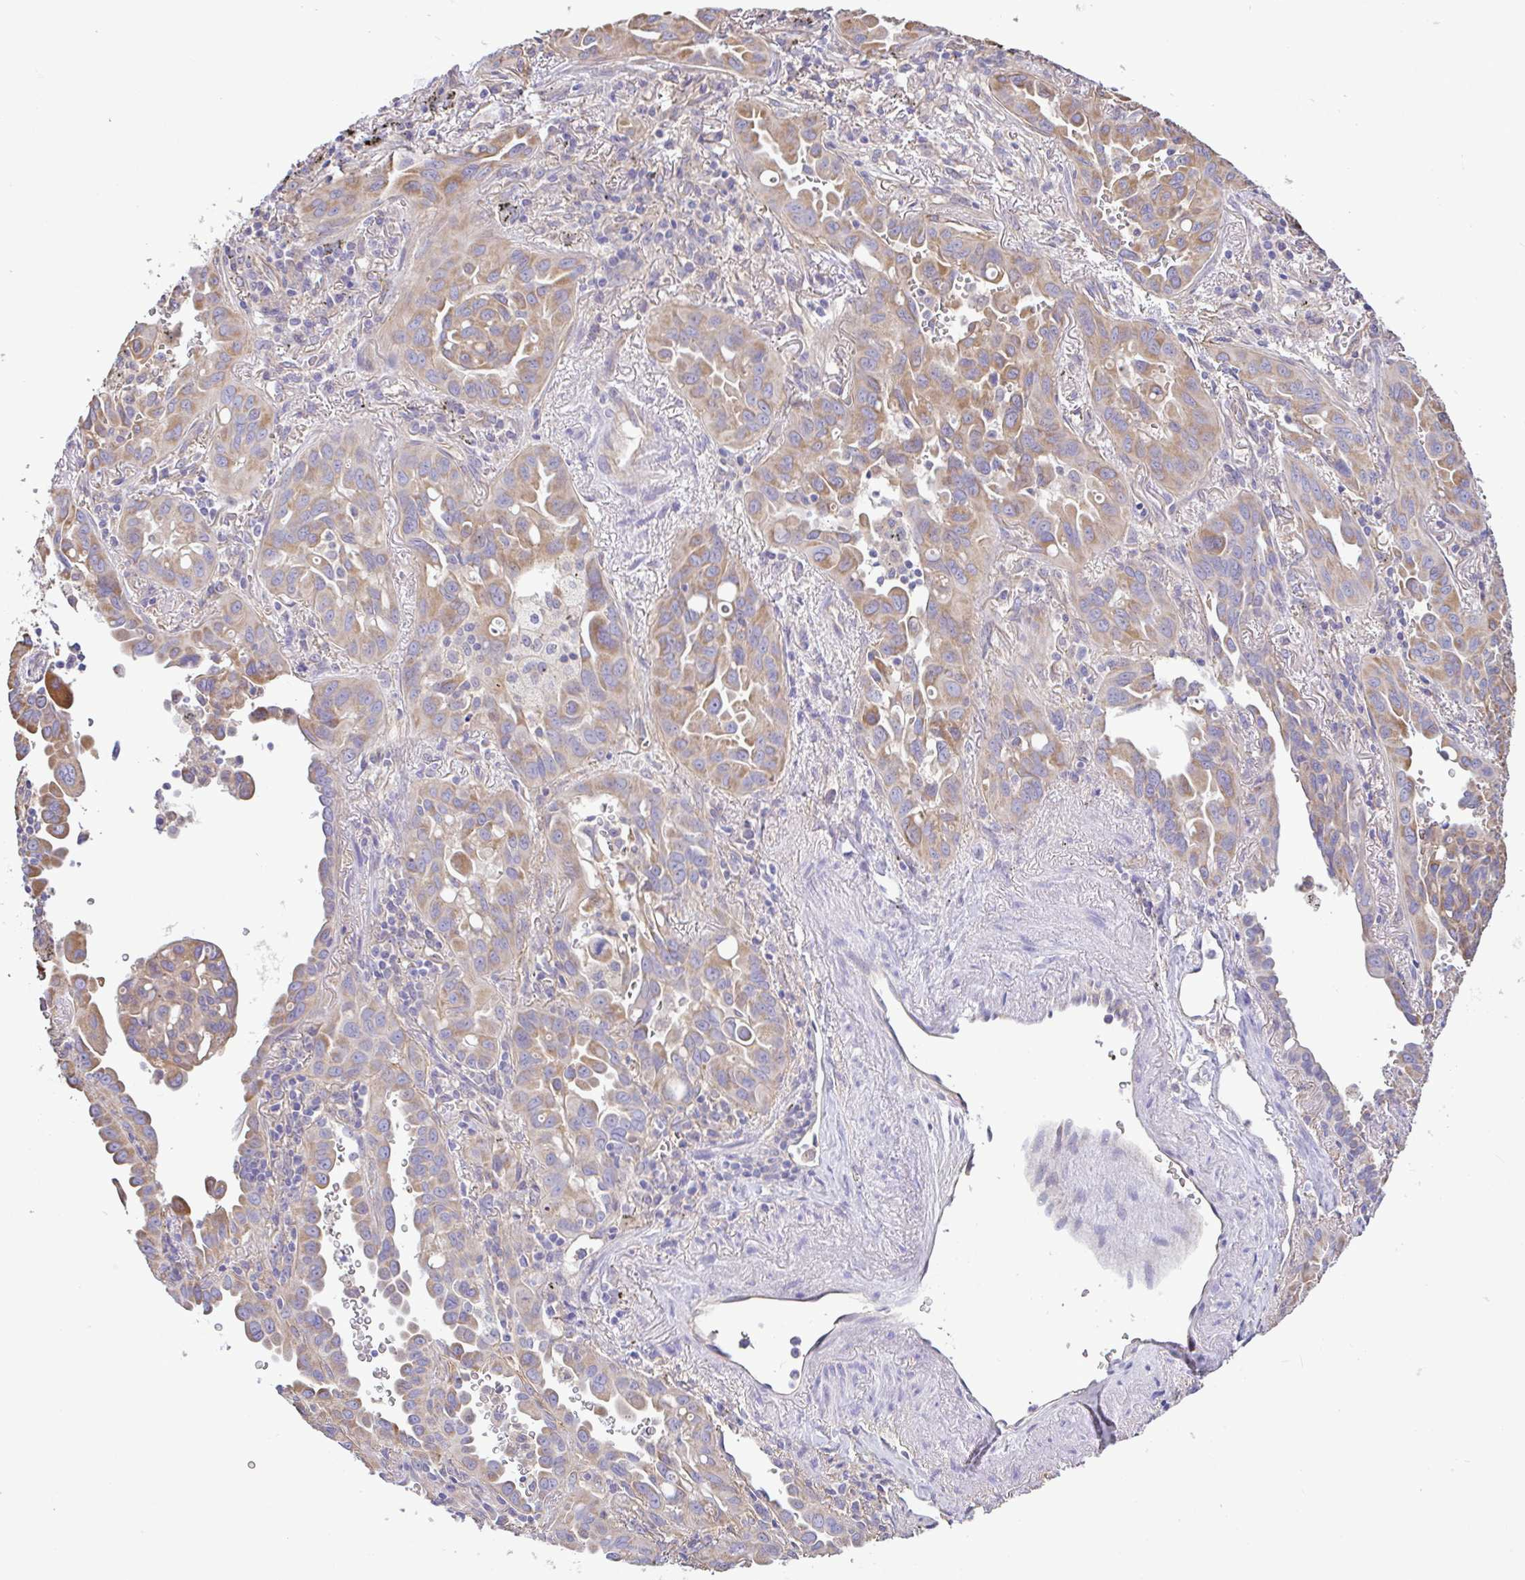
{"staining": {"intensity": "moderate", "quantity": "25%-75%", "location": "cytoplasmic/membranous"}, "tissue": "lung cancer", "cell_type": "Tumor cells", "image_type": "cancer", "snomed": [{"axis": "morphology", "description": "Adenocarcinoma, NOS"}, {"axis": "topography", "description": "Lung"}], "caption": "This is a photomicrograph of immunohistochemistry staining of lung adenocarcinoma, which shows moderate staining in the cytoplasmic/membranous of tumor cells.", "gene": "PLCD4", "patient": {"sex": "male", "age": 68}}